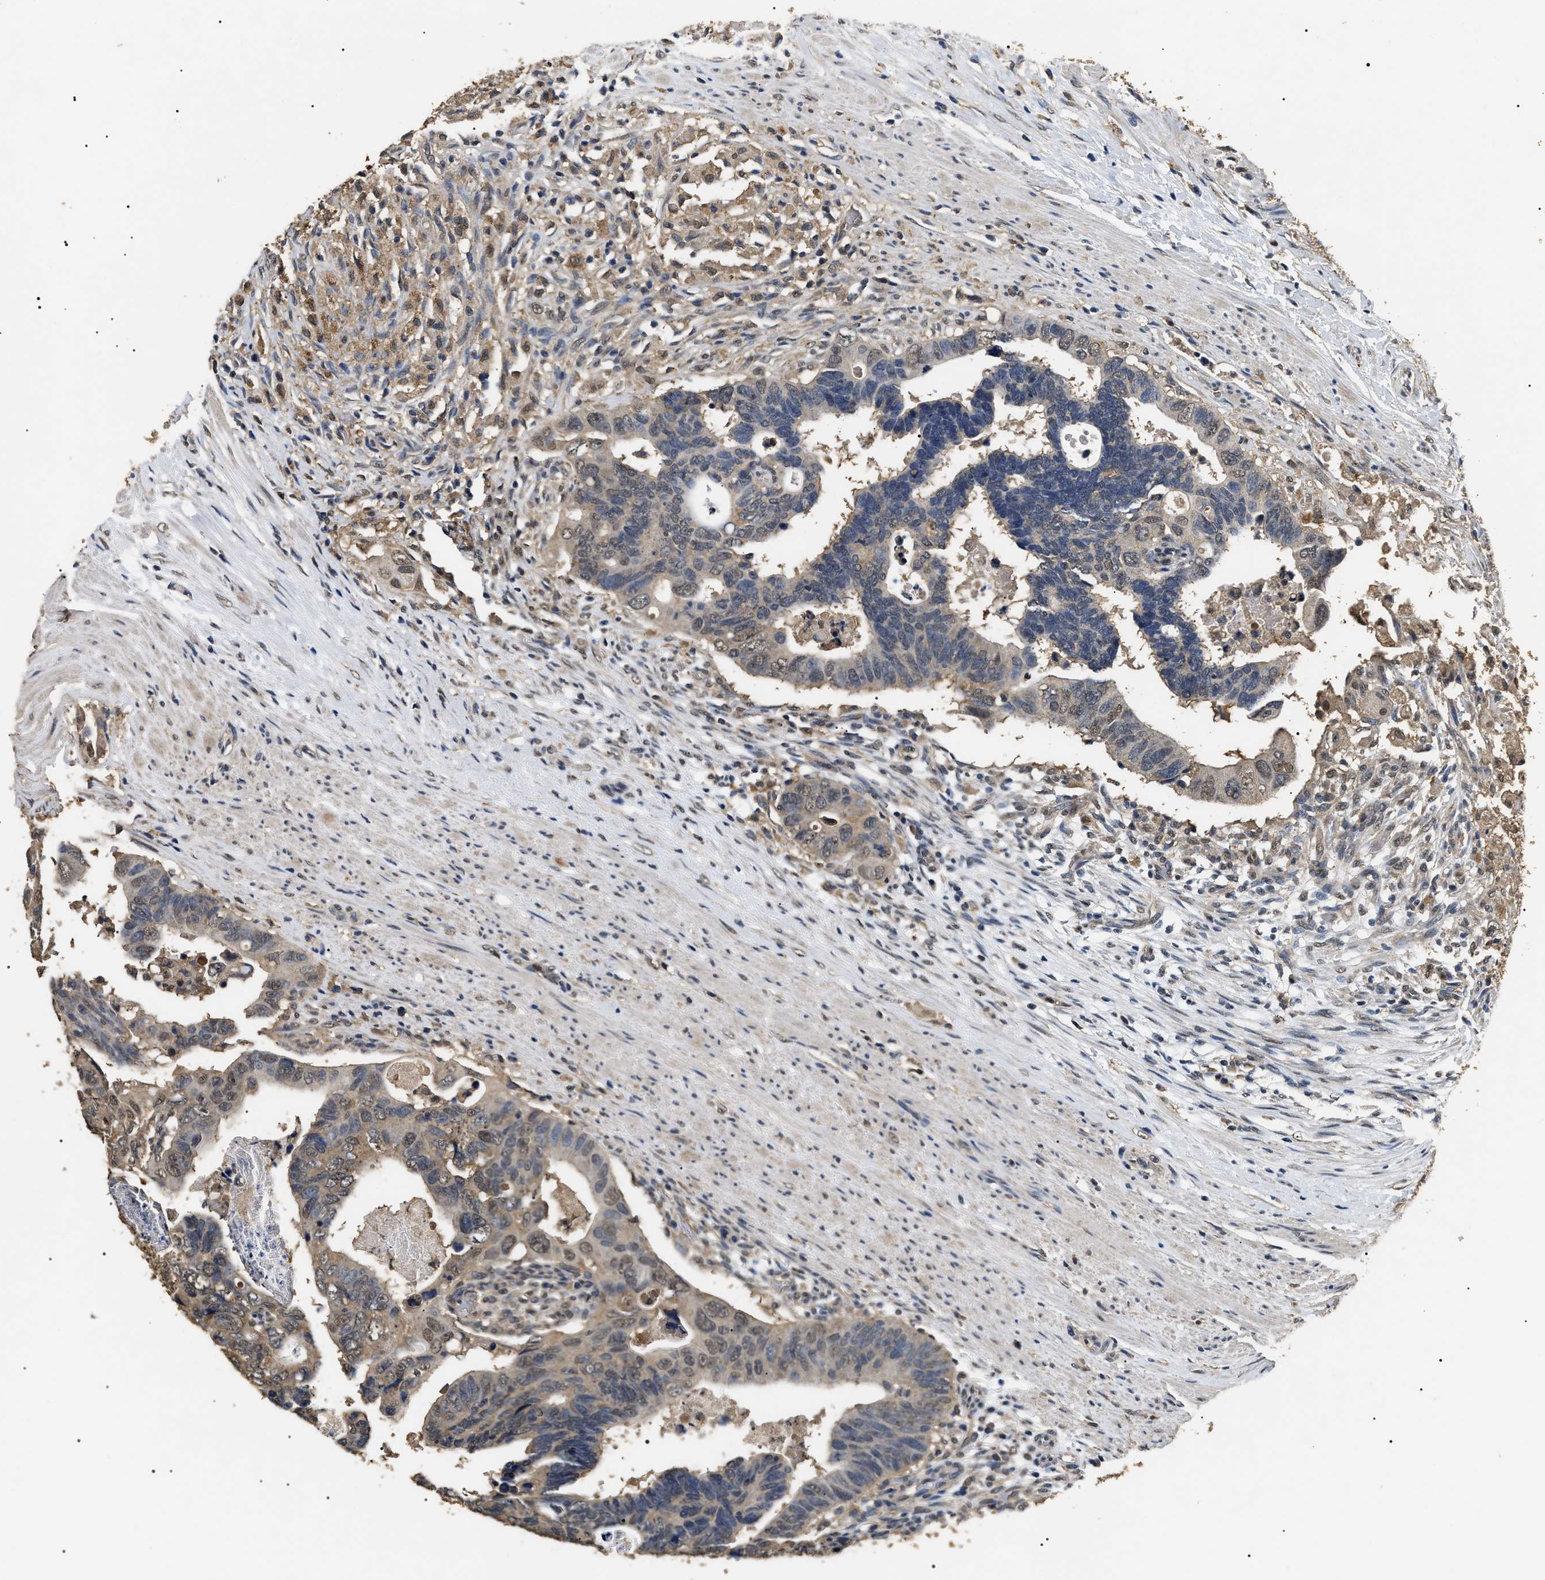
{"staining": {"intensity": "weak", "quantity": ">75%", "location": "cytoplasmic/membranous,nuclear"}, "tissue": "colorectal cancer", "cell_type": "Tumor cells", "image_type": "cancer", "snomed": [{"axis": "morphology", "description": "Adenocarcinoma, NOS"}, {"axis": "topography", "description": "Rectum"}], "caption": "DAB immunohistochemical staining of colorectal cancer displays weak cytoplasmic/membranous and nuclear protein expression in approximately >75% of tumor cells.", "gene": "PSMD8", "patient": {"sex": "male", "age": 53}}